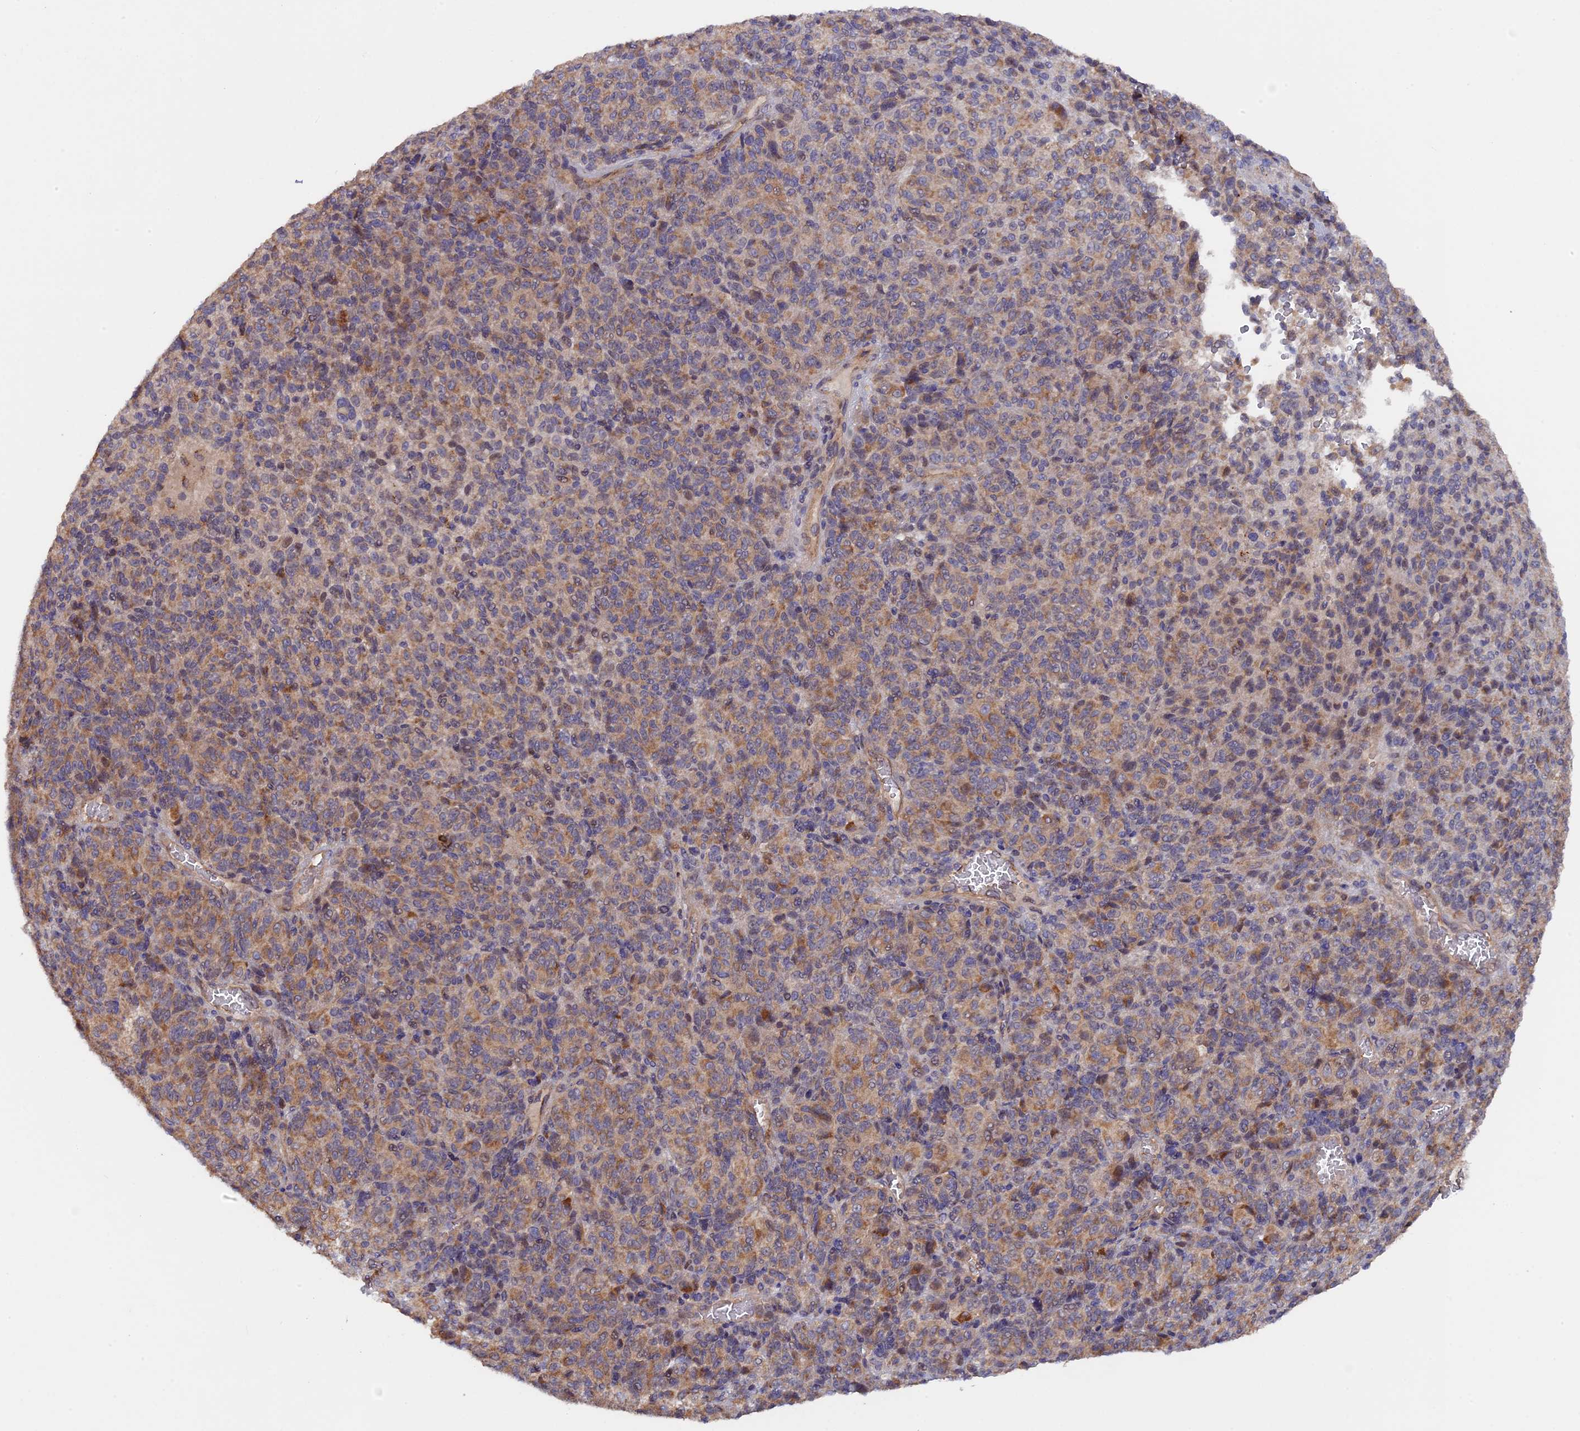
{"staining": {"intensity": "weak", "quantity": "25%-75%", "location": "cytoplasmic/membranous"}, "tissue": "melanoma", "cell_type": "Tumor cells", "image_type": "cancer", "snomed": [{"axis": "morphology", "description": "Malignant melanoma, Metastatic site"}, {"axis": "topography", "description": "Brain"}], "caption": "Brown immunohistochemical staining in human melanoma reveals weak cytoplasmic/membranous expression in about 25%-75% of tumor cells.", "gene": "FERMT1", "patient": {"sex": "female", "age": 56}}